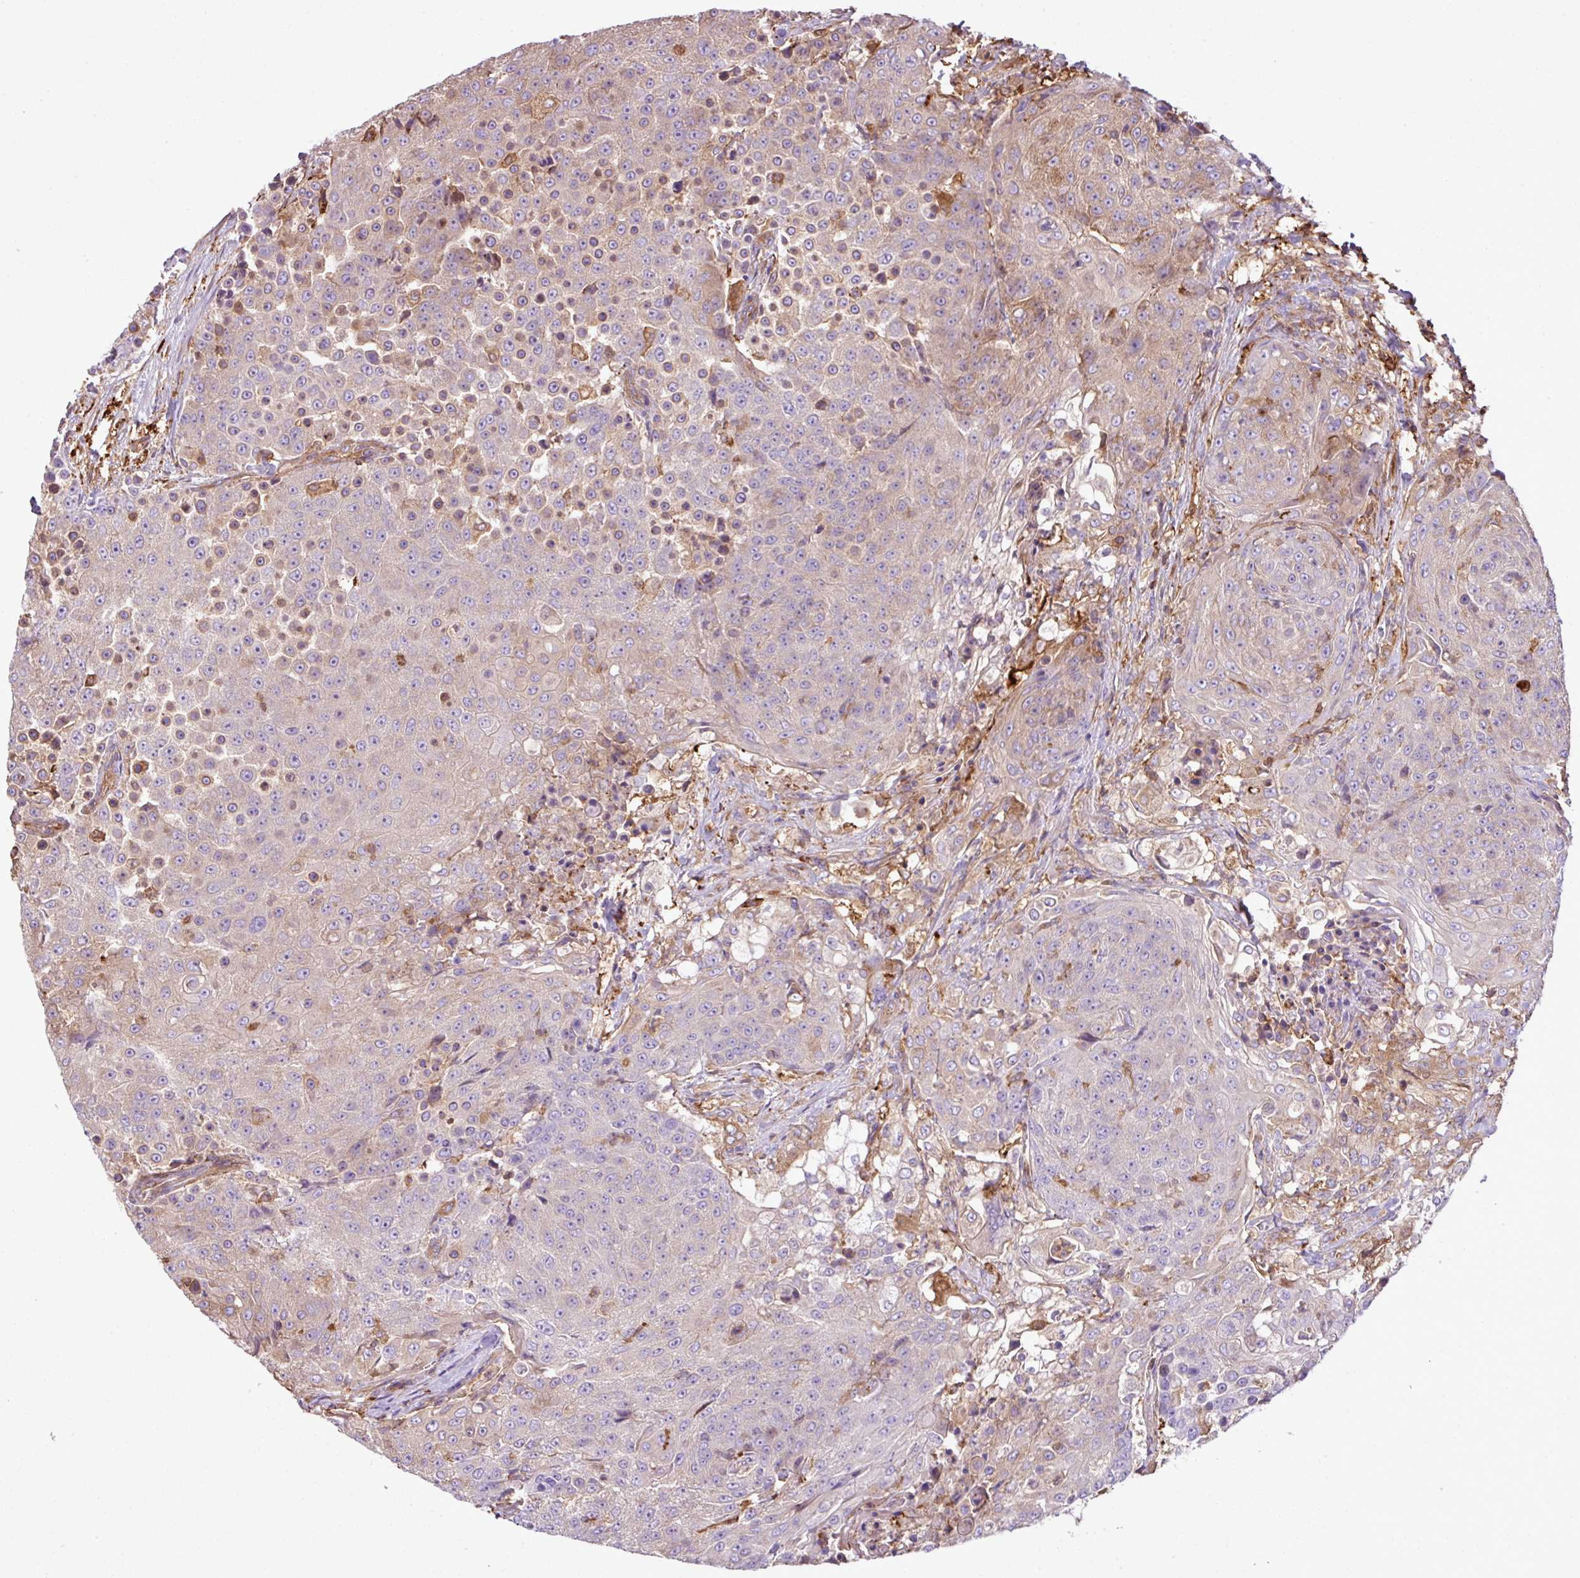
{"staining": {"intensity": "weak", "quantity": "<25%", "location": "cytoplasmic/membranous"}, "tissue": "urothelial cancer", "cell_type": "Tumor cells", "image_type": "cancer", "snomed": [{"axis": "morphology", "description": "Urothelial carcinoma, High grade"}, {"axis": "topography", "description": "Urinary bladder"}], "caption": "Human urothelial cancer stained for a protein using immunohistochemistry demonstrates no positivity in tumor cells.", "gene": "PGAP6", "patient": {"sex": "female", "age": 63}}